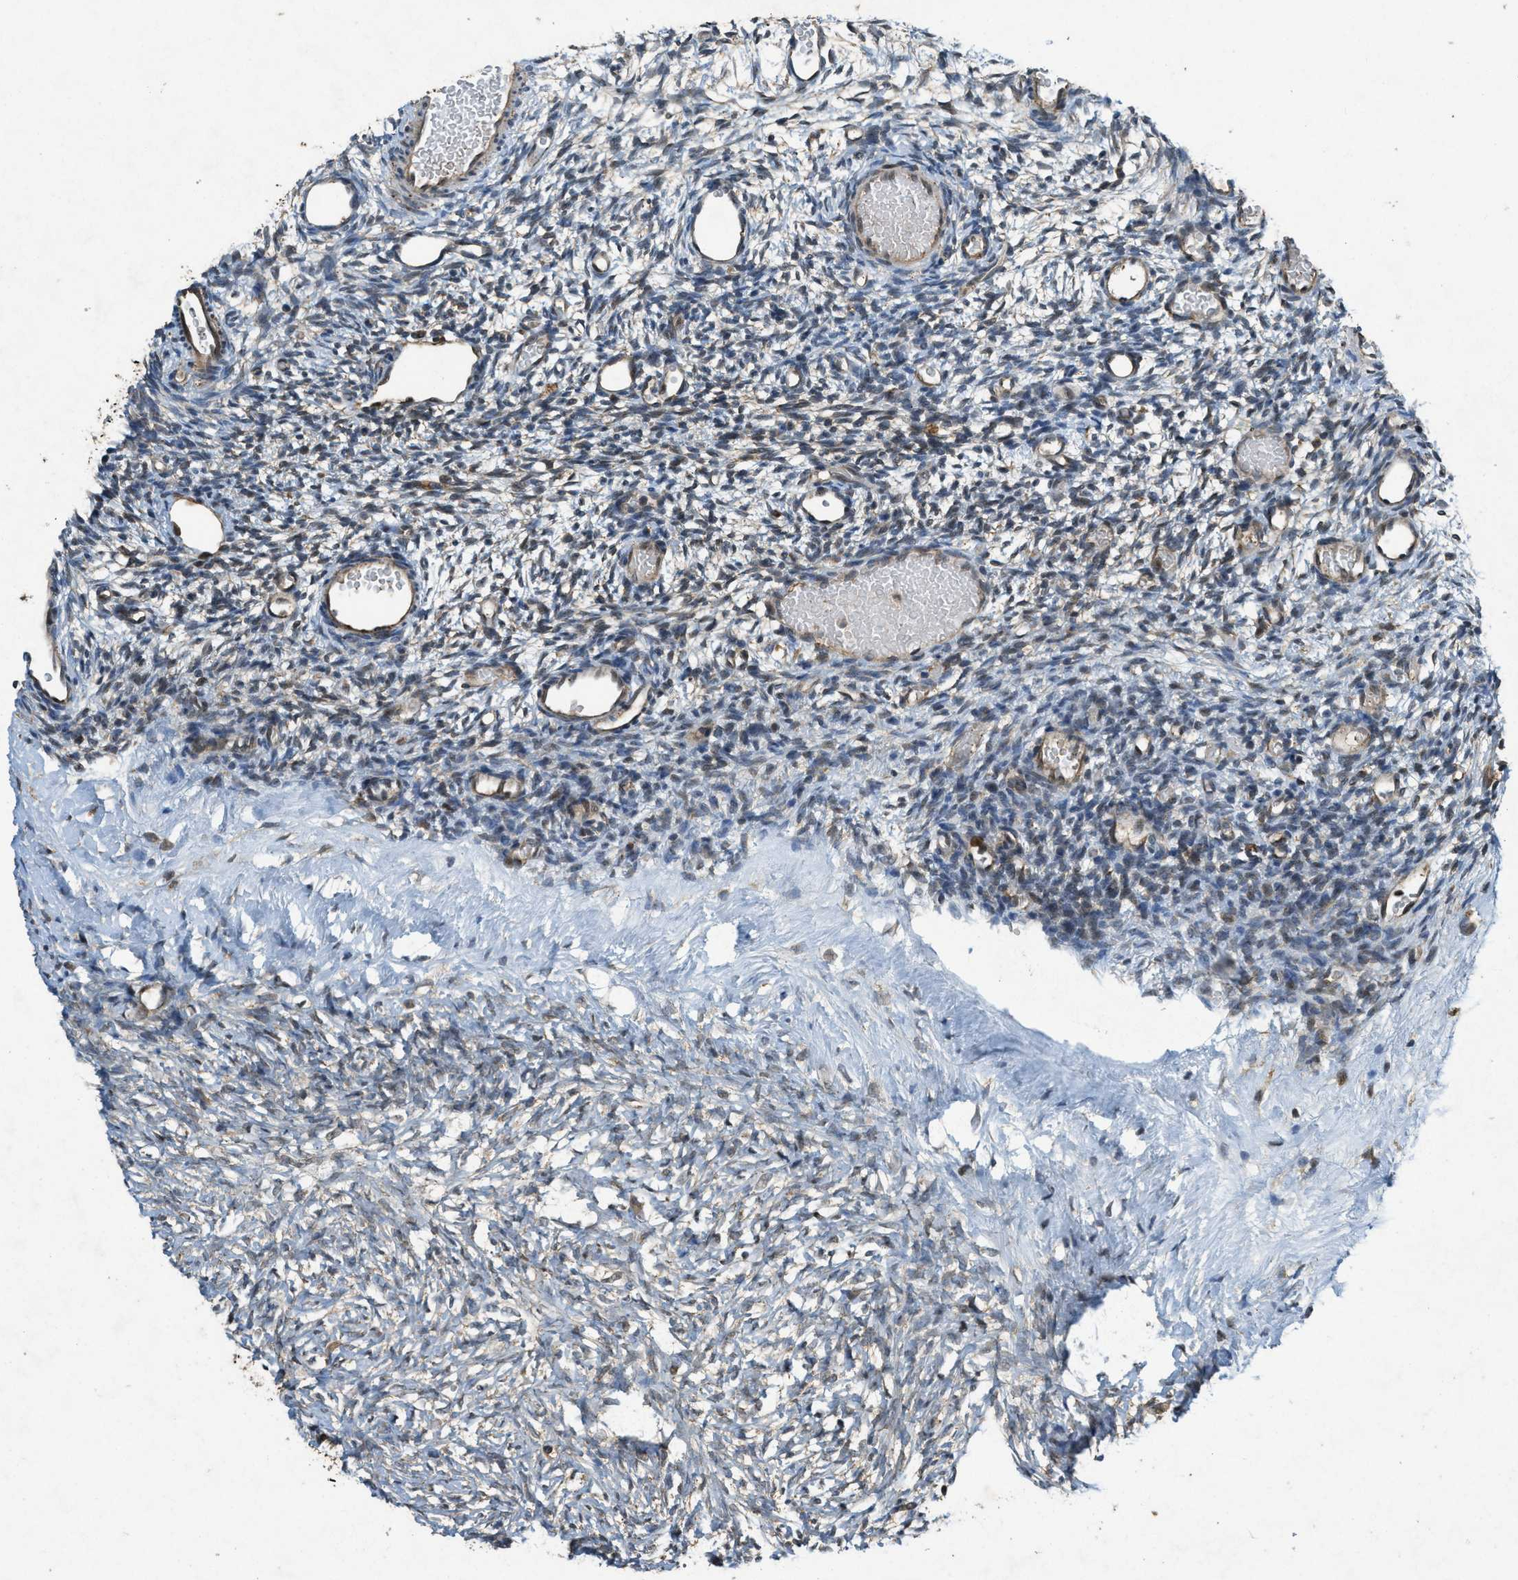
{"staining": {"intensity": "weak", "quantity": "25%-75%", "location": "cytoplasmic/membranous"}, "tissue": "ovary", "cell_type": "Ovarian stroma cells", "image_type": "normal", "snomed": [{"axis": "morphology", "description": "Normal tissue, NOS"}, {"axis": "topography", "description": "Ovary"}], "caption": "The micrograph shows a brown stain indicating the presence of a protein in the cytoplasmic/membranous of ovarian stroma cells in ovary.", "gene": "PPP1R15A", "patient": {"sex": "female", "age": 35}}